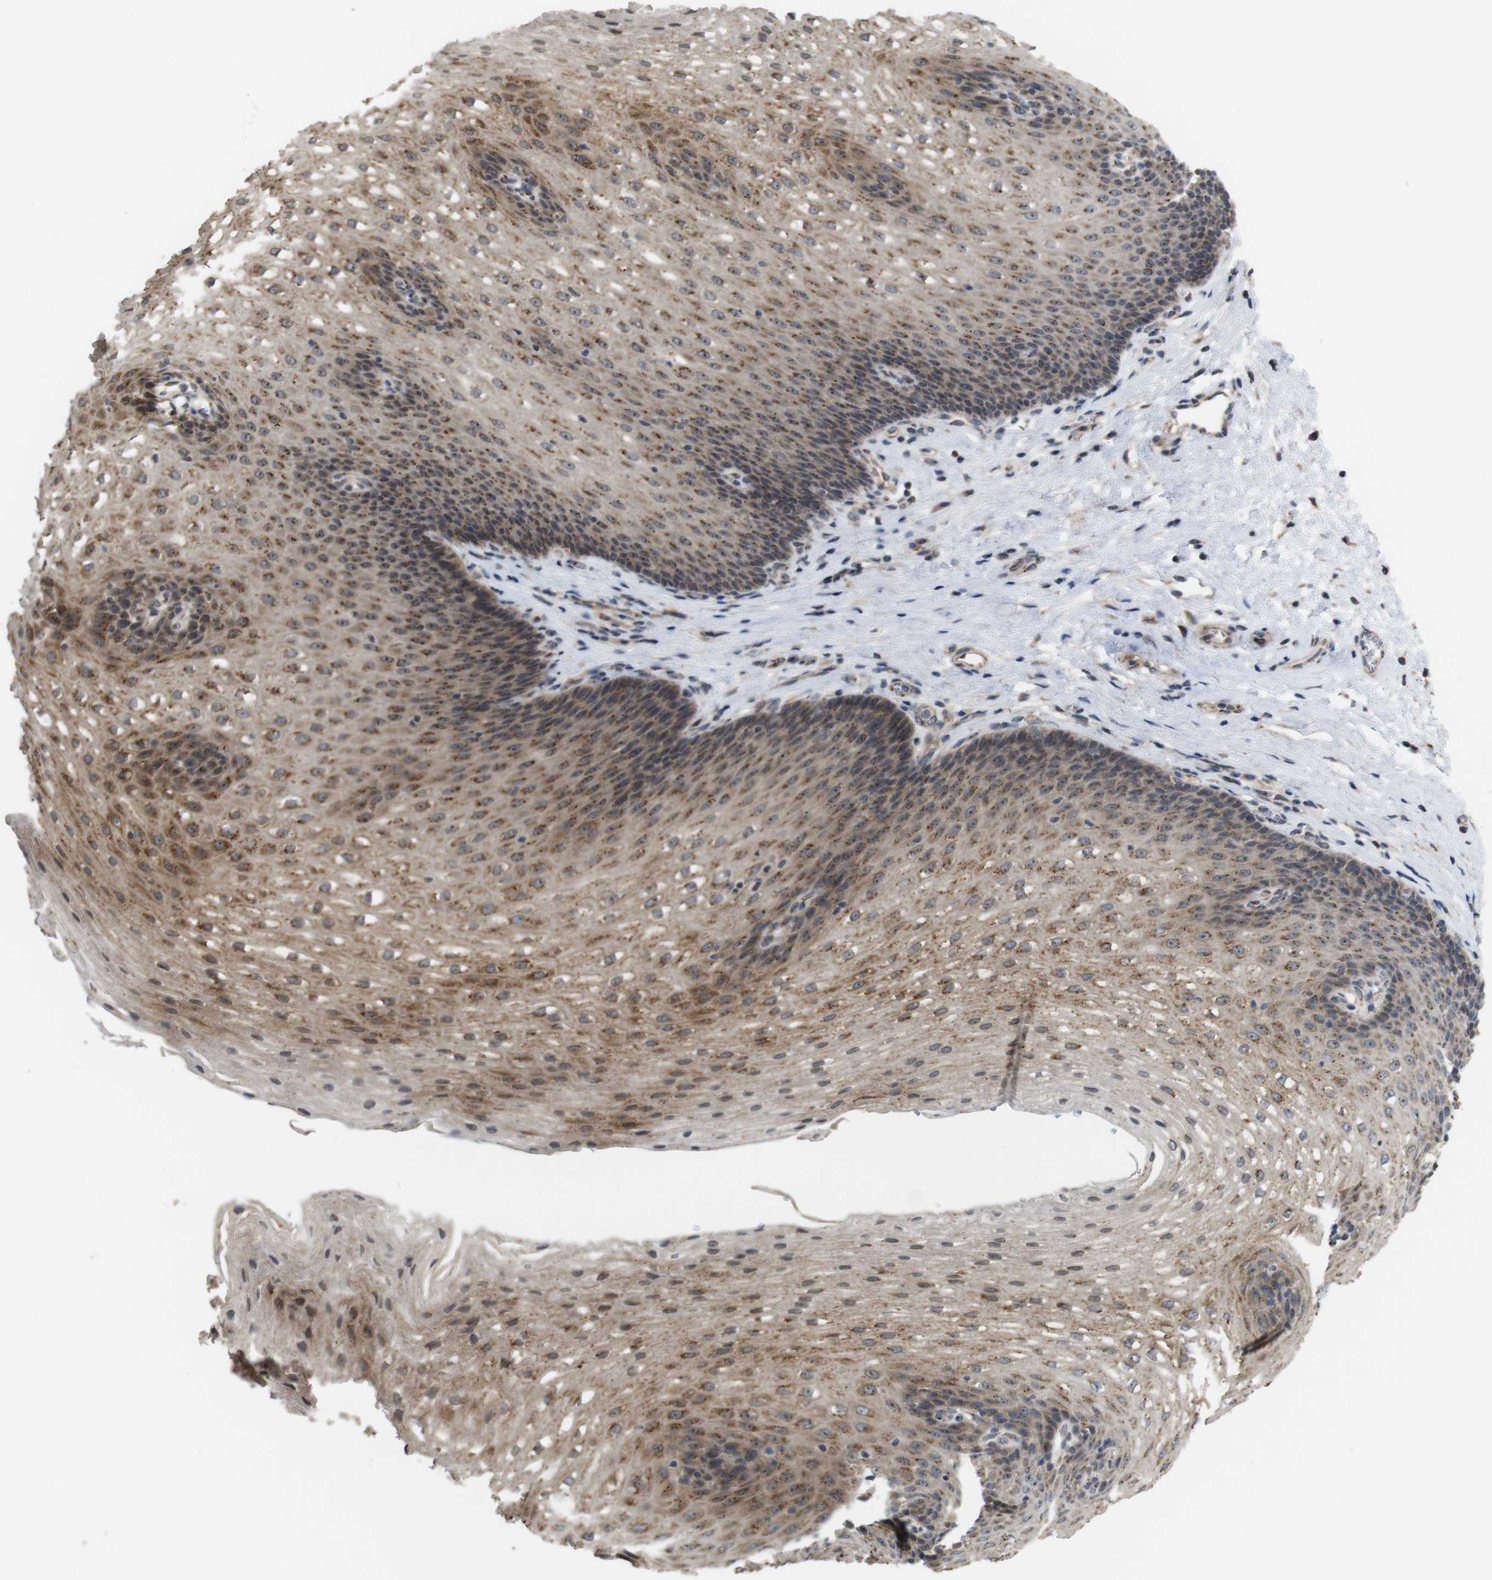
{"staining": {"intensity": "moderate", "quantity": ">75%", "location": "cytoplasmic/membranous"}, "tissue": "esophagus", "cell_type": "Squamous epithelial cells", "image_type": "normal", "snomed": [{"axis": "morphology", "description": "Normal tissue, NOS"}, {"axis": "topography", "description": "Esophagus"}], "caption": "Brown immunohistochemical staining in unremarkable human esophagus reveals moderate cytoplasmic/membranous expression in about >75% of squamous epithelial cells.", "gene": "EFCAB14", "patient": {"sex": "male", "age": 48}}